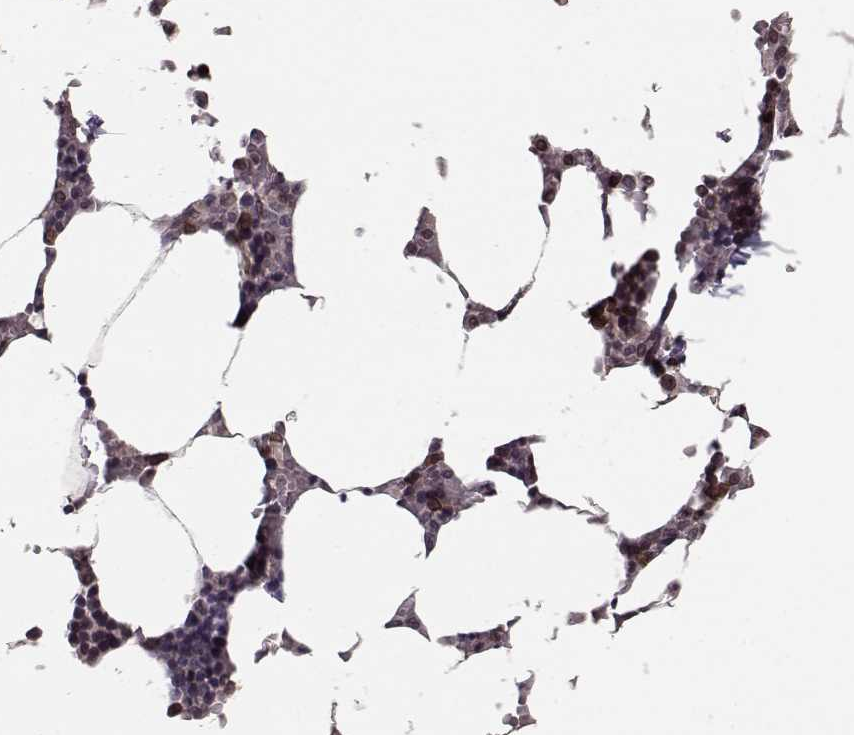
{"staining": {"intensity": "moderate", "quantity": "25%-75%", "location": "cytoplasmic/membranous,nuclear"}, "tissue": "bone marrow", "cell_type": "Hematopoietic cells", "image_type": "normal", "snomed": [{"axis": "morphology", "description": "Normal tissue, NOS"}, {"axis": "topography", "description": "Bone marrow"}], "caption": "Brown immunohistochemical staining in benign bone marrow demonstrates moderate cytoplasmic/membranous,nuclear expression in approximately 25%-75% of hematopoietic cells.", "gene": "NUP37", "patient": {"sex": "female", "age": 52}}